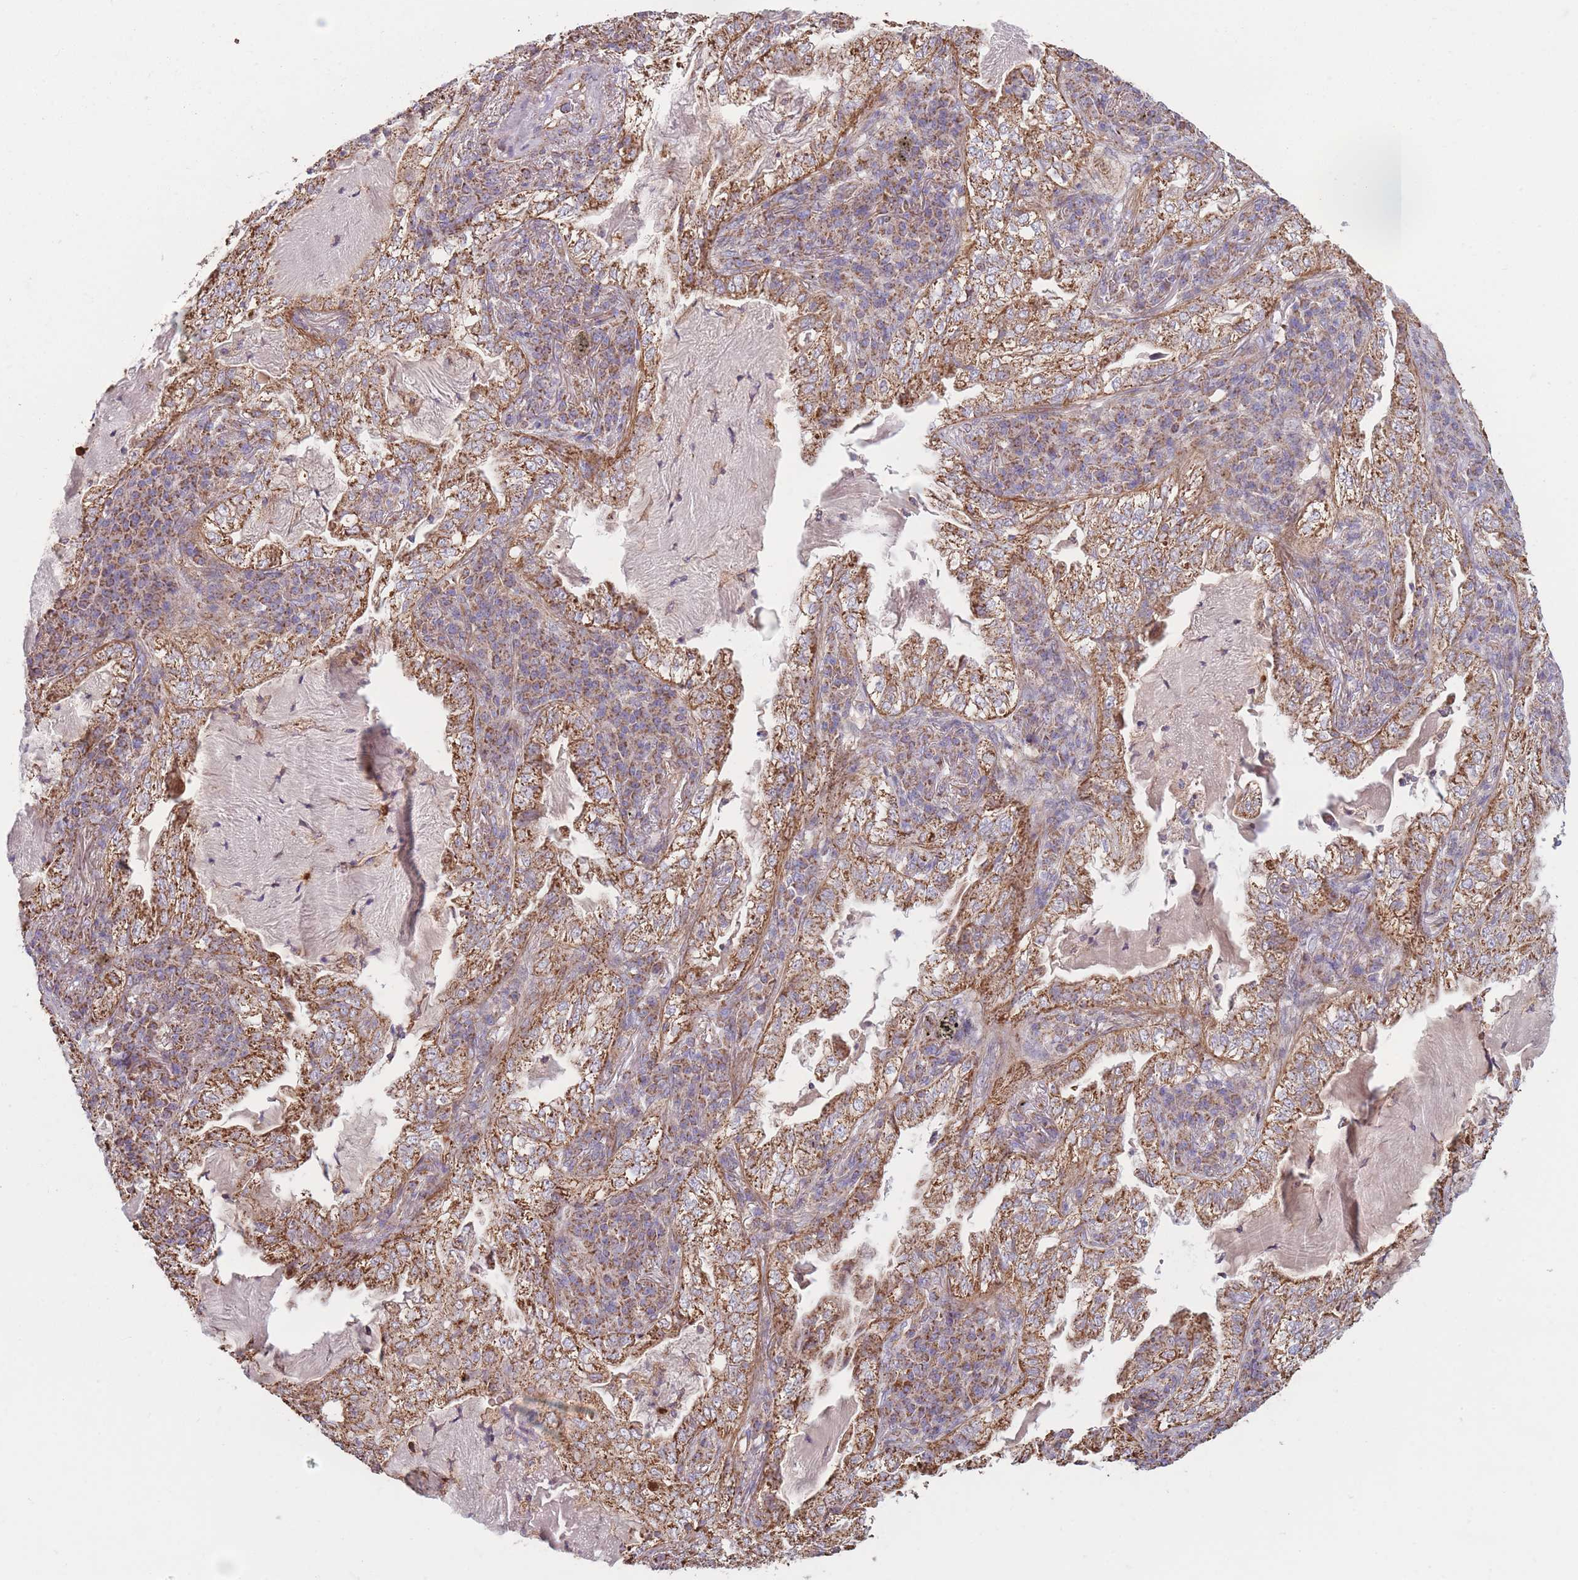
{"staining": {"intensity": "strong", "quantity": ">75%", "location": "cytoplasmic/membranous"}, "tissue": "lung cancer", "cell_type": "Tumor cells", "image_type": "cancer", "snomed": [{"axis": "morphology", "description": "Adenocarcinoma, NOS"}, {"axis": "topography", "description": "Lung"}], "caption": "Lung cancer was stained to show a protein in brown. There is high levels of strong cytoplasmic/membranous expression in approximately >75% of tumor cells.", "gene": "KIF16B", "patient": {"sex": "female", "age": 73}}